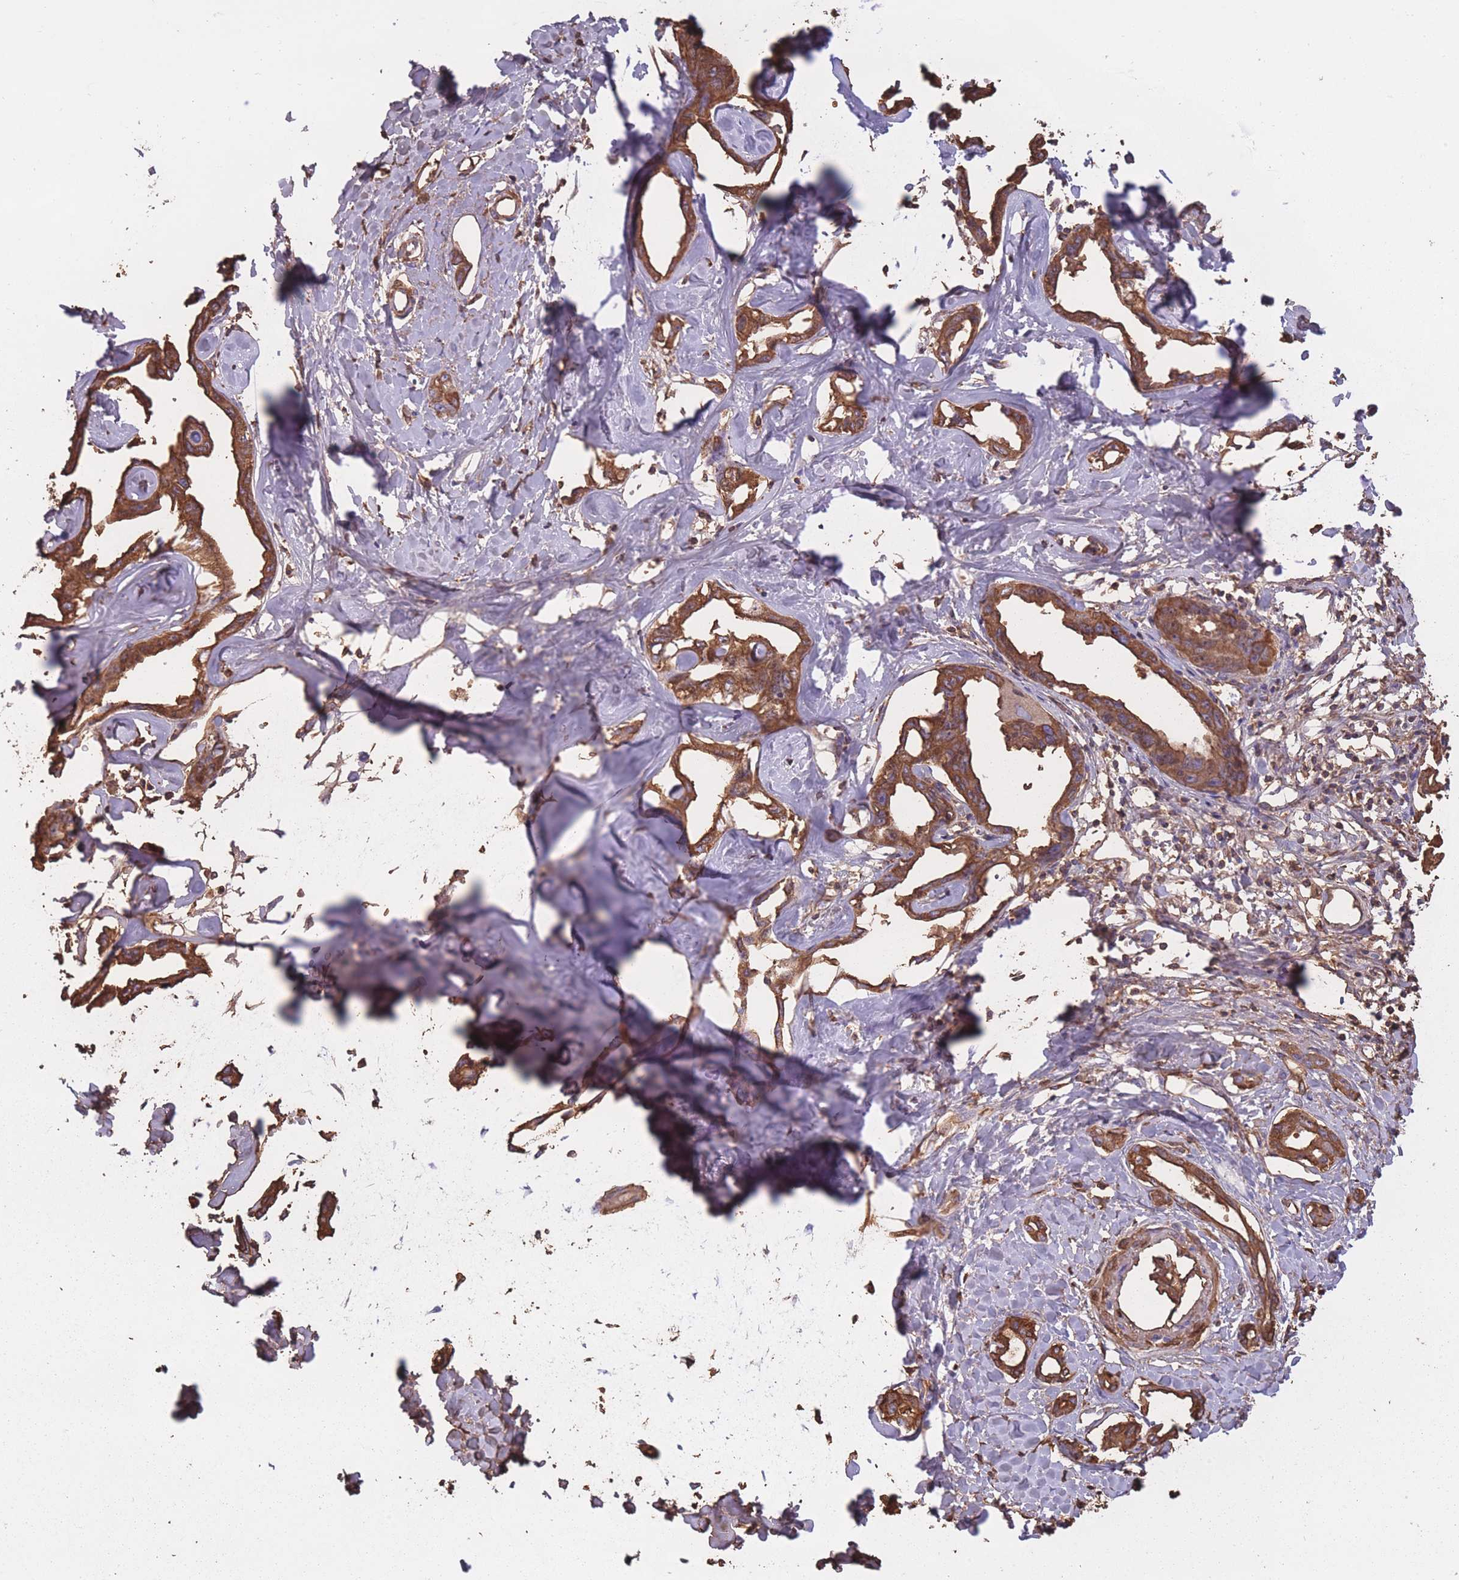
{"staining": {"intensity": "strong", "quantity": ">75%", "location": "cytoplasmic/membranous"}, "tissue": "liver cancer", "cell_type": "Tumor cells", "image_type": "cancer", "snomed": [{"axis": "morphology", "description": "Cholangiocarcinoma"}, {"axis": "topography", "description": "Liver"}], "caption": "High-power microscopy captured an immunohistochemistry histopathology image of liver cholangiocarcinoma, revealing strong cytoplasmic/membranous staining in approximately >75% of tumor cells.", "gene": "KAT2A", "patient": {"sex": "male", "age": 59}}